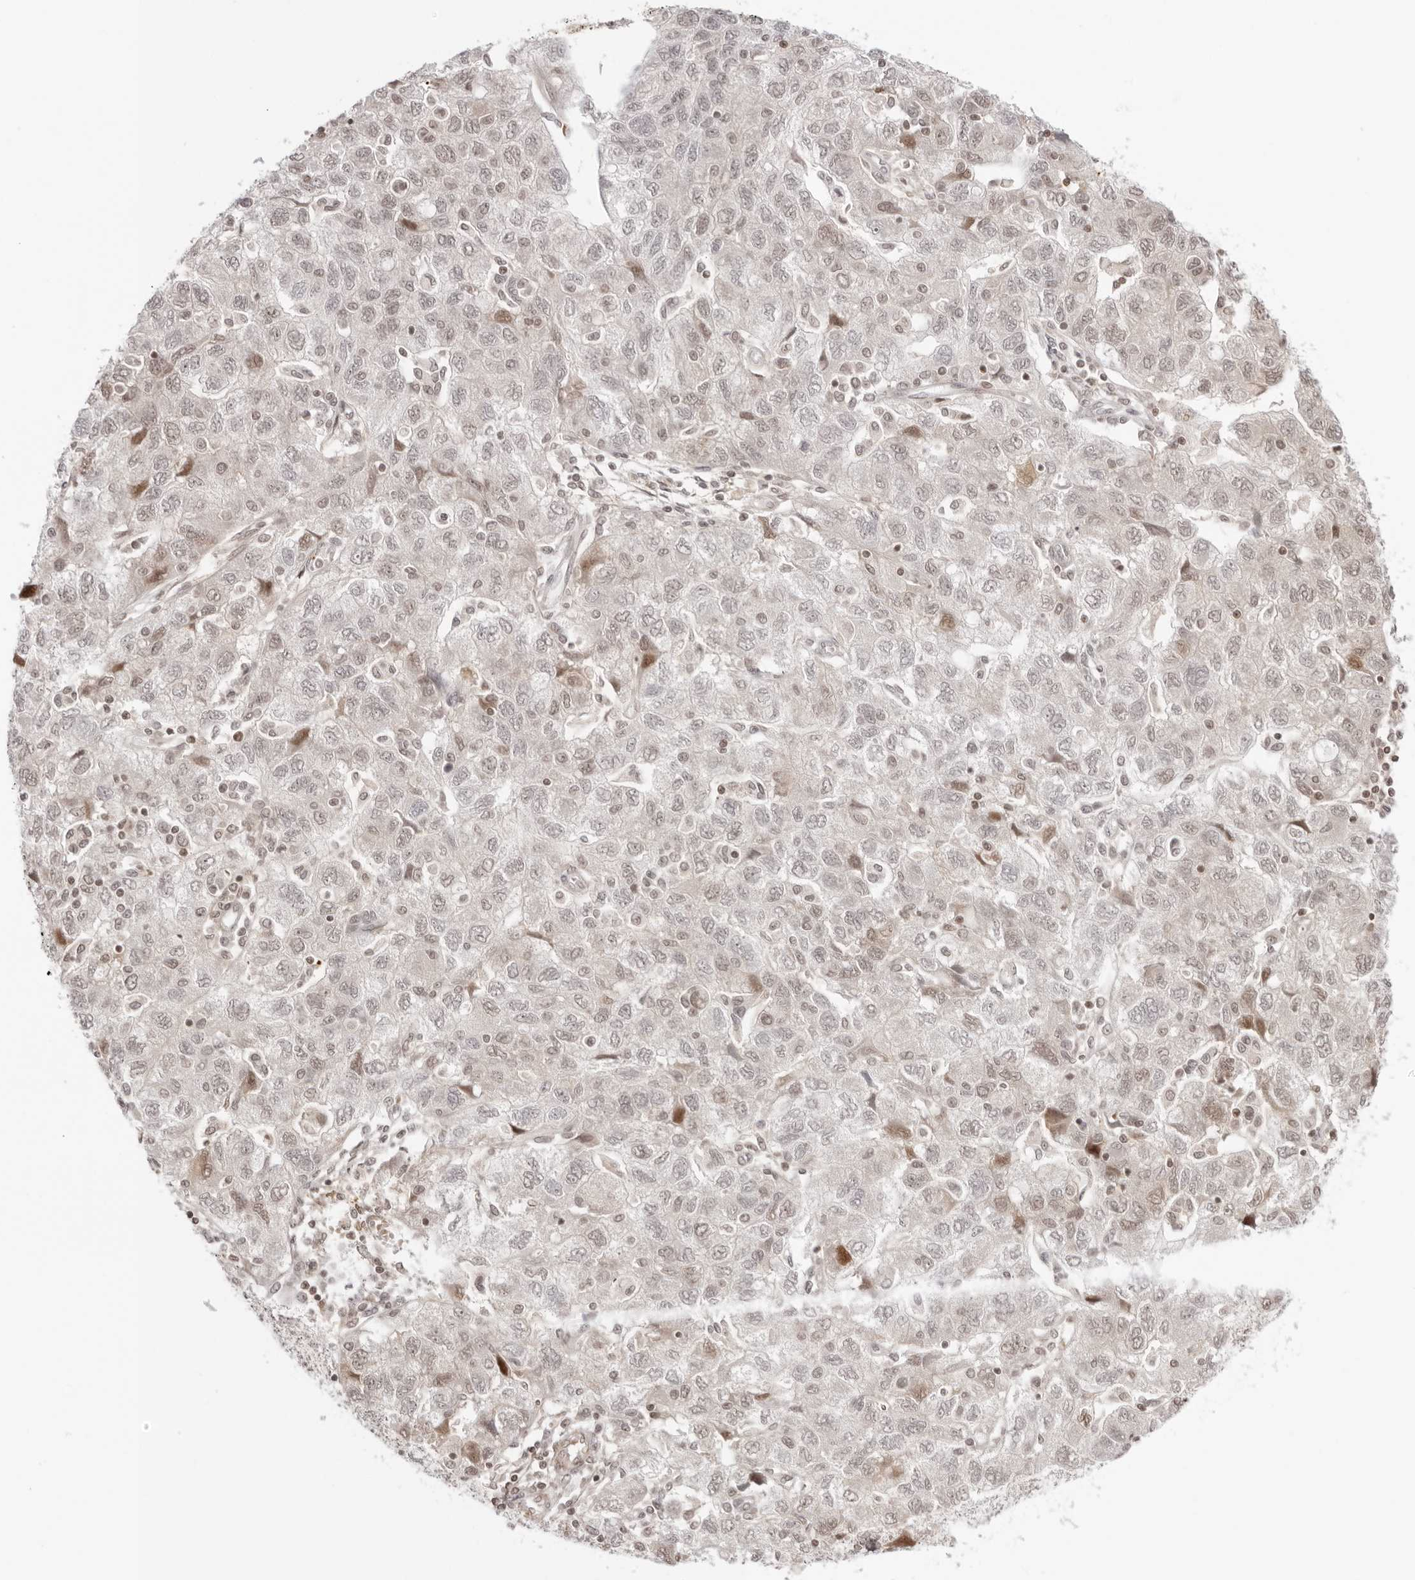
{"staining": {"intensity": "moderate", "quantity": "<25%", "location": "nuclear"}, "tissue": "ovarian cancer", "cell_type": "Tumor cells", "image_type": "cancer", "snomed": [{"axis": "morphology", "description": "Carcinoma, NOS"}, {"axis": "morphology", "description": "Cystadenocarcinoma, serous, NOS"}, {"axis": "topography", "description": "Ovary"}], "caption": "Moderate nuclear positivity is appreciated in about <25% of tumor cells in ovarian cancer (serous cystadenocarcinoma). (DAB (3,3'-diaminobenzidine) = brown stain, brightfield microscopy at high magnification).", "gene": "RNF146", "patient": {"sex": "female", "age": 69}}